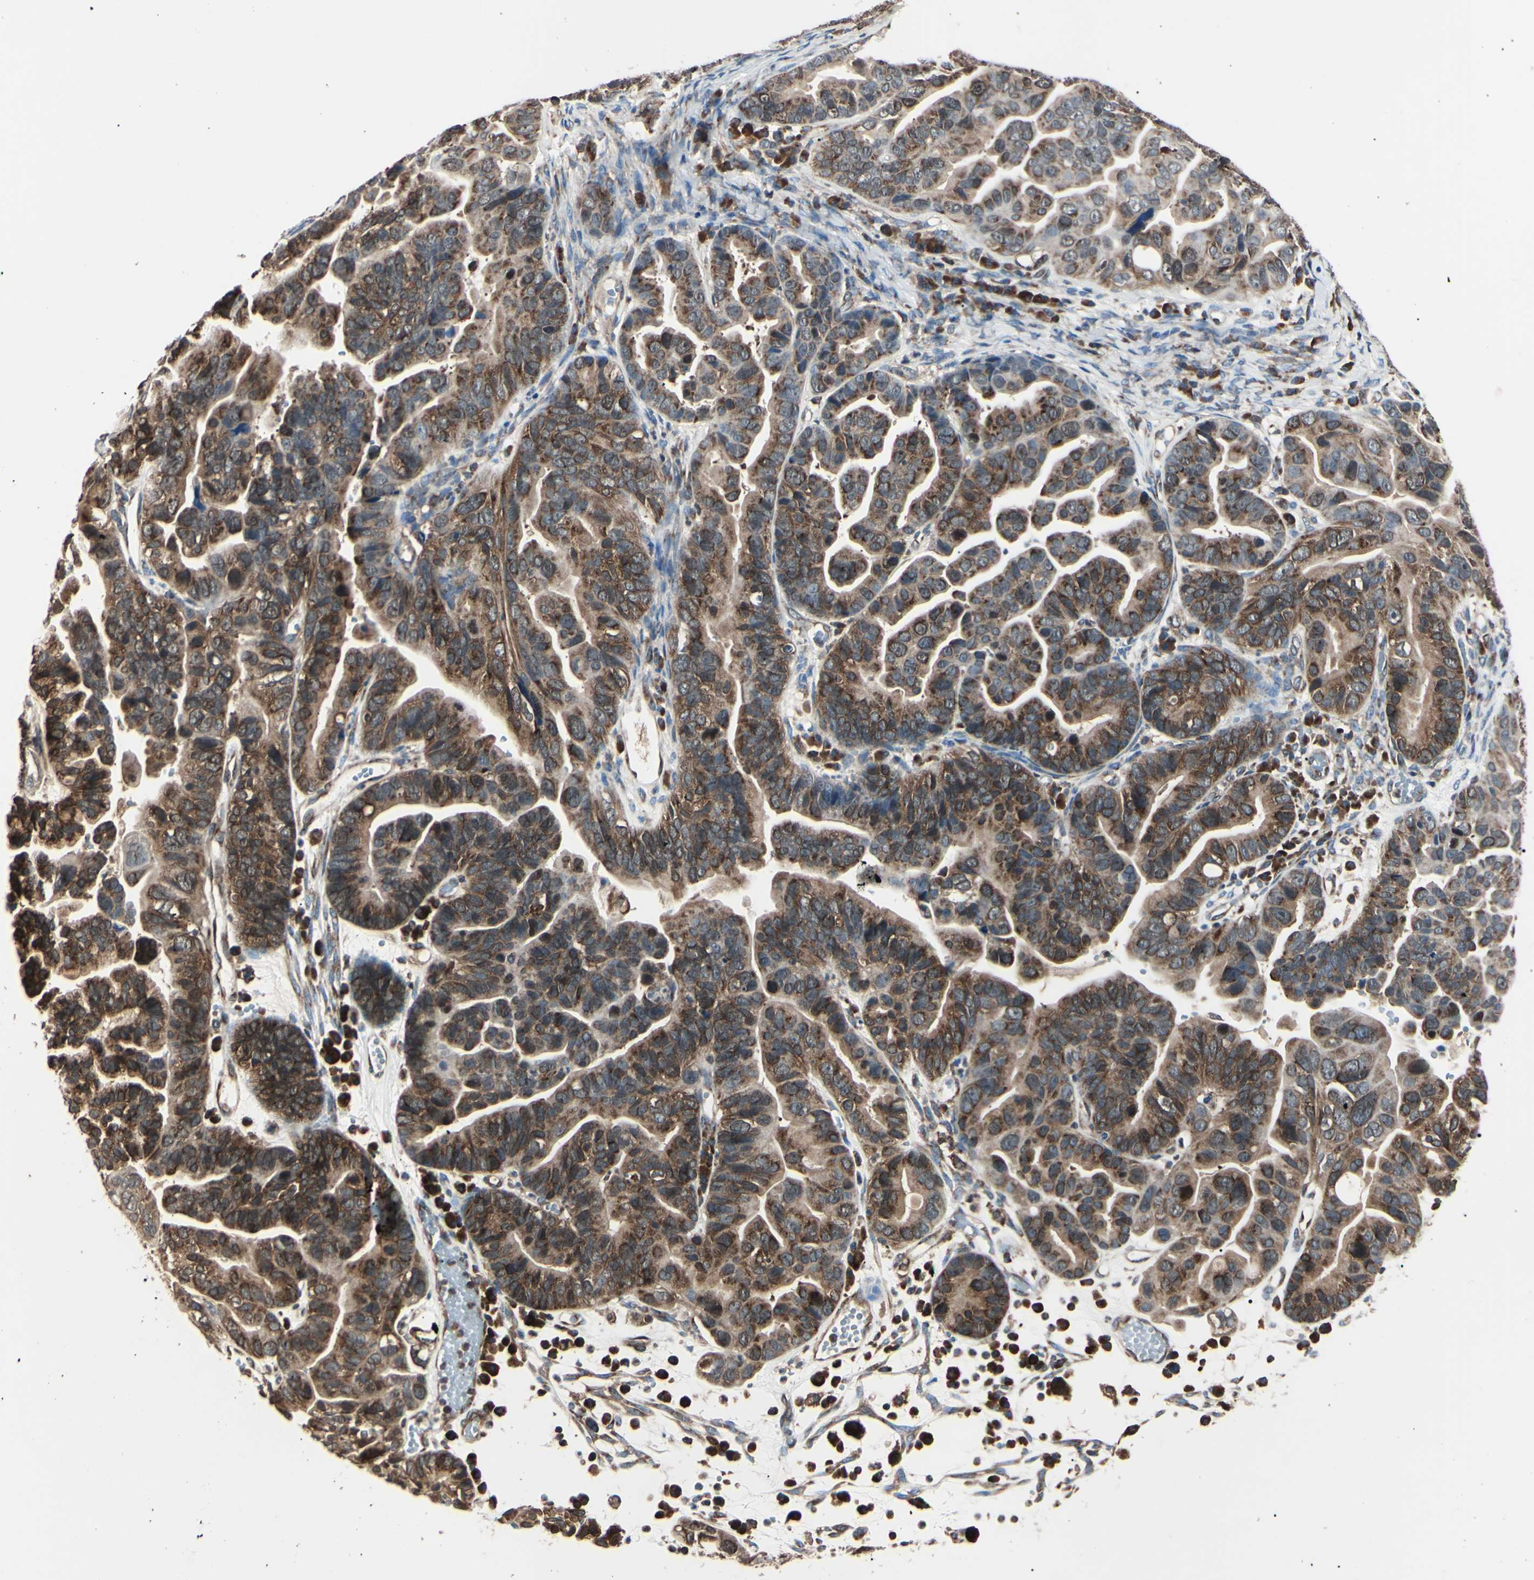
{"staining": {"intensity": "strong", "quantity": ">75%", "location": "cytoplasmic/membranous,nuclear"}, "tissue": "ovarian cancer", "cell_type": "Tumor cells", "image_type": "cancer", "snomed": [{"axis": "morphology", "description": "Cystadenocarcinoma, serous, NOS"}, {"axis": "topography", "description": "Ovary"}], "caption": "This is an image of immunohistochemistry (IHC) staining of ovarian serous cystadenocarcinoma, which shows strong expression in the cytoplasmic/membranous and nuclear of tumor cells.", "gene": "MAPRE1", "patient": {"sex": "female", "age": 56}}